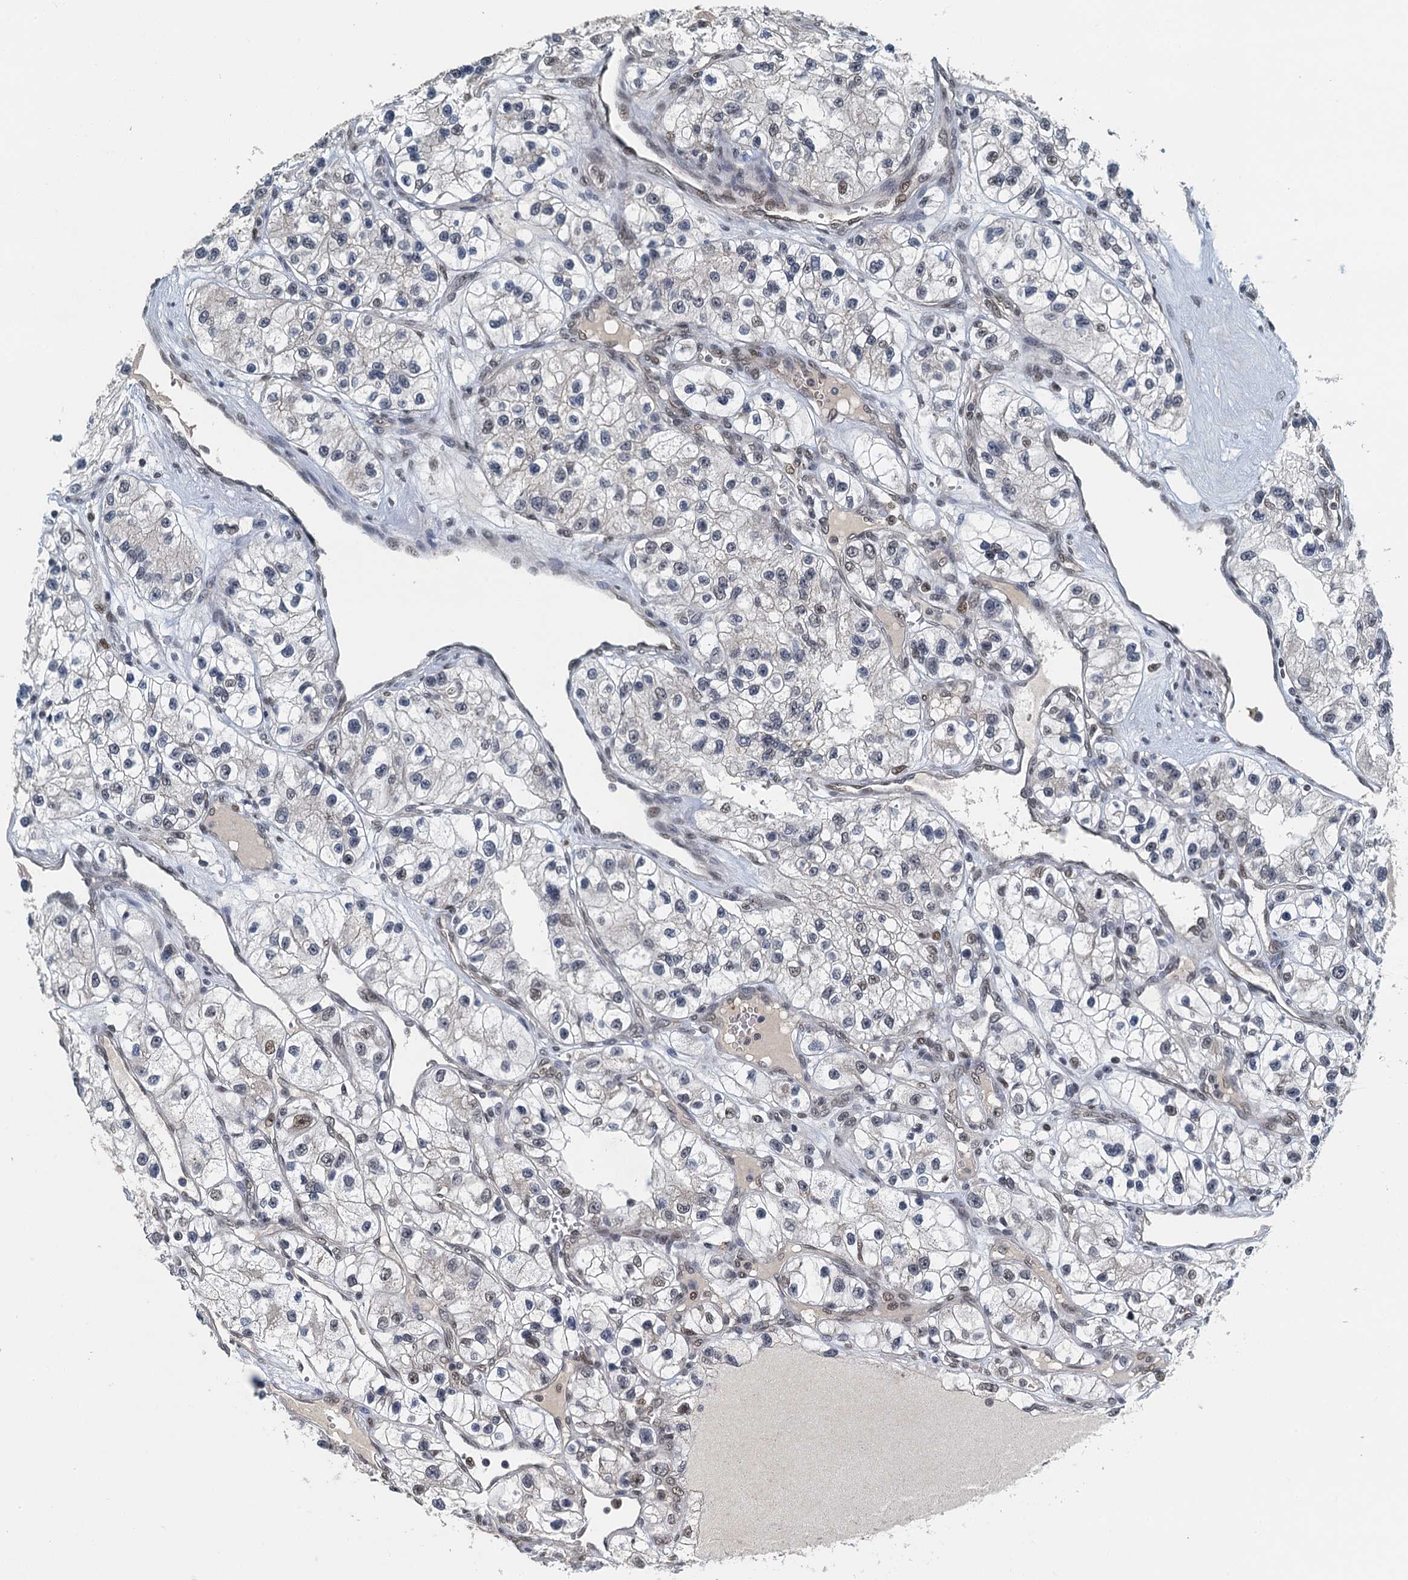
{"staining": {"intensity": "weak", "quantity": "25%-75%", "location": "nuclear"}, "tissue": "renal cancer", "cell_type": "Tumor cells", "image_type": "cancer", "snomed": [{"axis": "morphology", "description": "Adenocarcinoma, NOS"}, {"axis": "topography", "description": "Kidney"}], "caption": "Tumor cells show low levels of weak nuclear expression in about 25%-75% of cells in human renal adenocarcinoma.", "gene": "MTA3", "patient": {"sex": "female", "age": 57}}